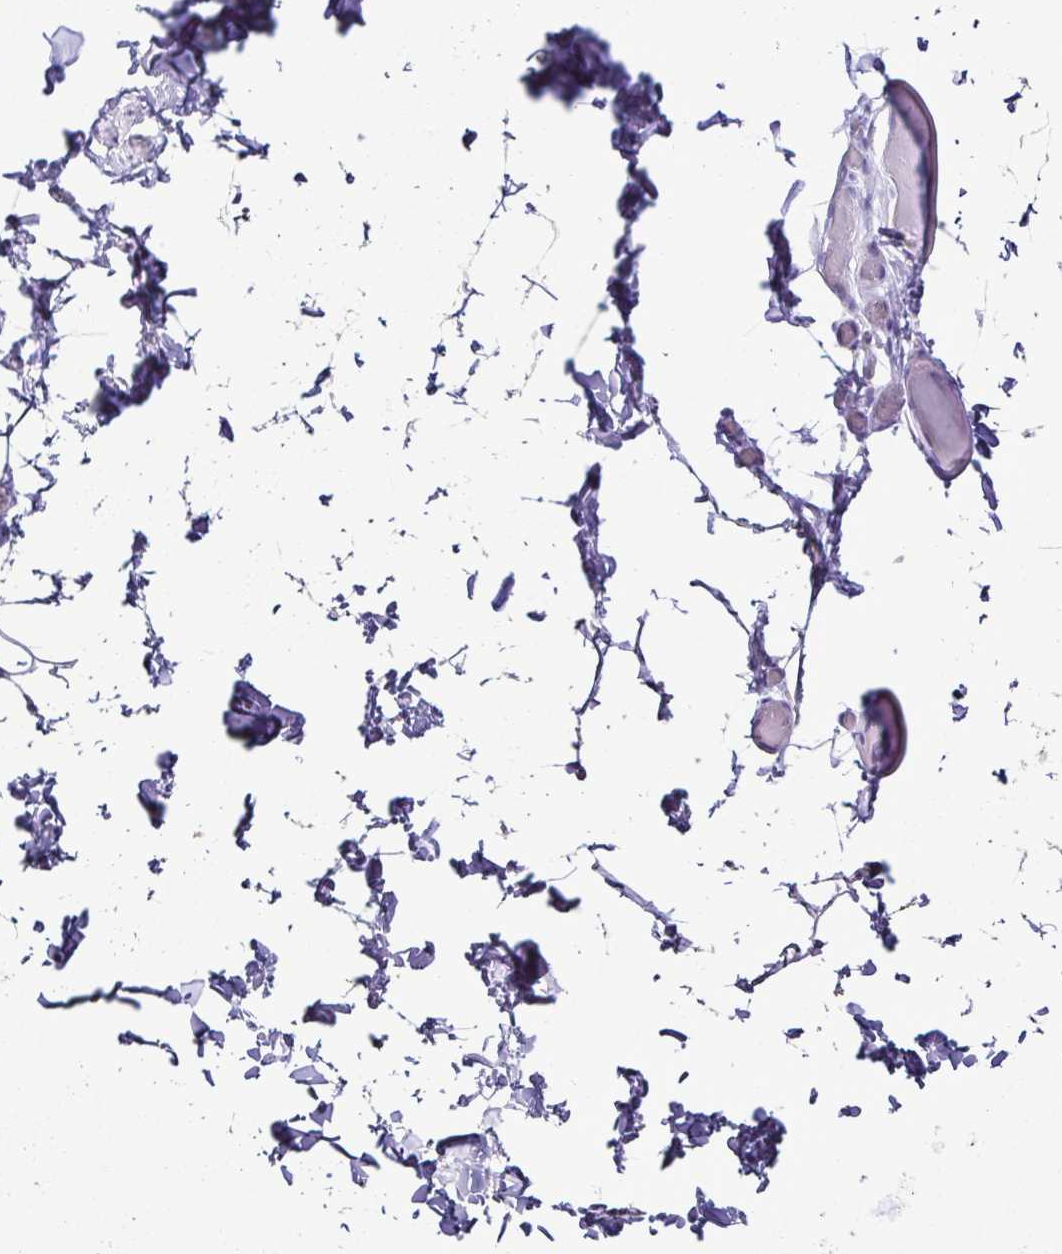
{"staining": {"intensity": "negative", "quantity": "none", "location": "none"}, "tissue": "adipose tissue", "cell_type": "Adipocytes", "image_type": "normal", "snomed": [{"axis": "morphology", "description": "Normal tissue, NOS"}, {"axis": "topography", "description": "Soft tissue"}, {"axis": "topography", "description": "Adipose tissue"}, {"axis": "topography", "description": "Vascular tissue"}, {"axis": "topography", "description": "Peripheral nerve tissue"}], "caption": "DAB immunohistochemical staining of unremarkable adipose tissue displays no significant positivity in adipocytes.", "gene": "SRL", "patient": {"sex": "male", "age": 29}}